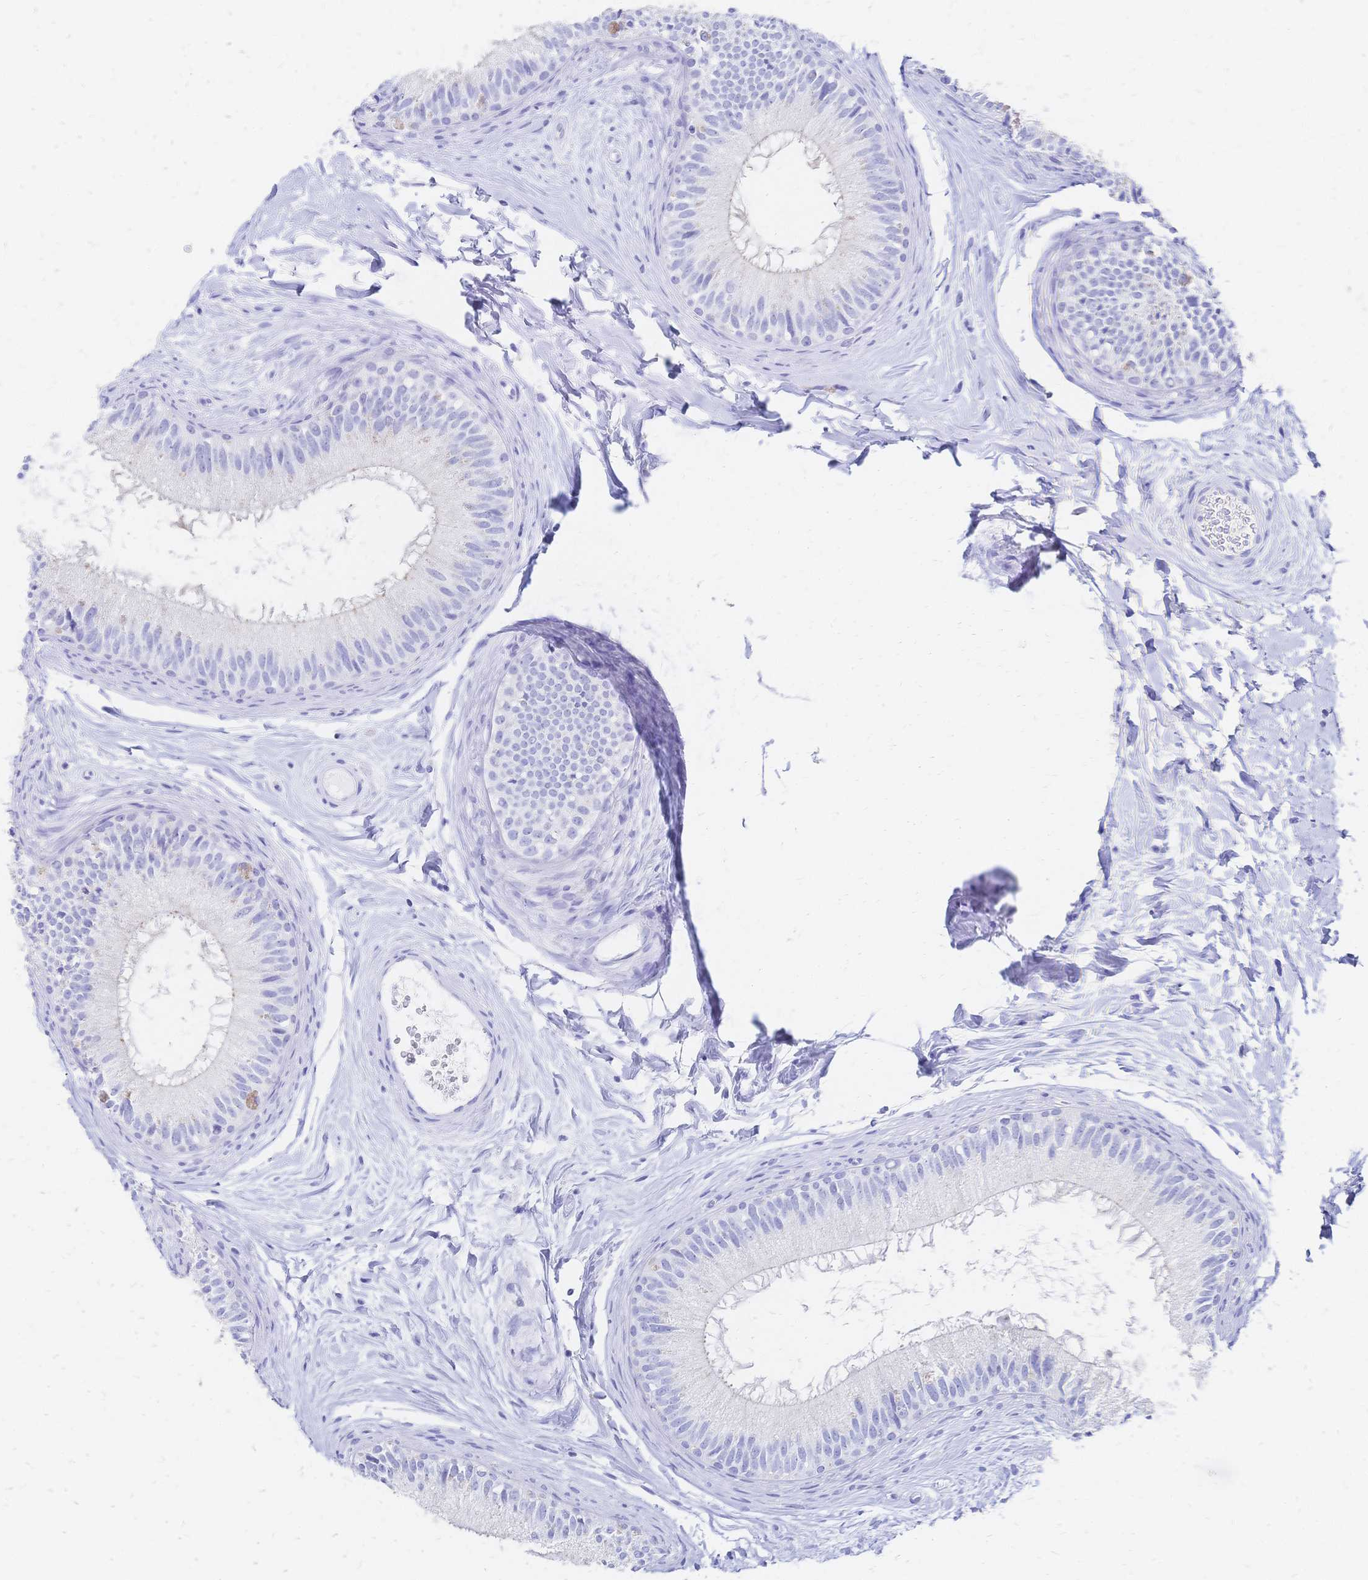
{"staining": {"intensity": "moderate", "quantity": "<25%", "location": "cytoplasmic/membranous"}, "tissue": "epididymis", "cell_type": "Glandular cells", "image_type": "normal", "snomed": [{"axis": "morphology", "description": "Normal tissue, NOS"}, {"axis": "topography", "description": "Epididymis"}], "caption": "DAB immunohistochemical staining of benign epididymis displays moderate cytoplasmic/membranous protein positivity in approximately <25% of glandular cells. (brown staining indicates protein expression, while blue staining denotes nuclei).", "gene": "SLC5A1", "patient": {"sex": "male", "age": 44}}